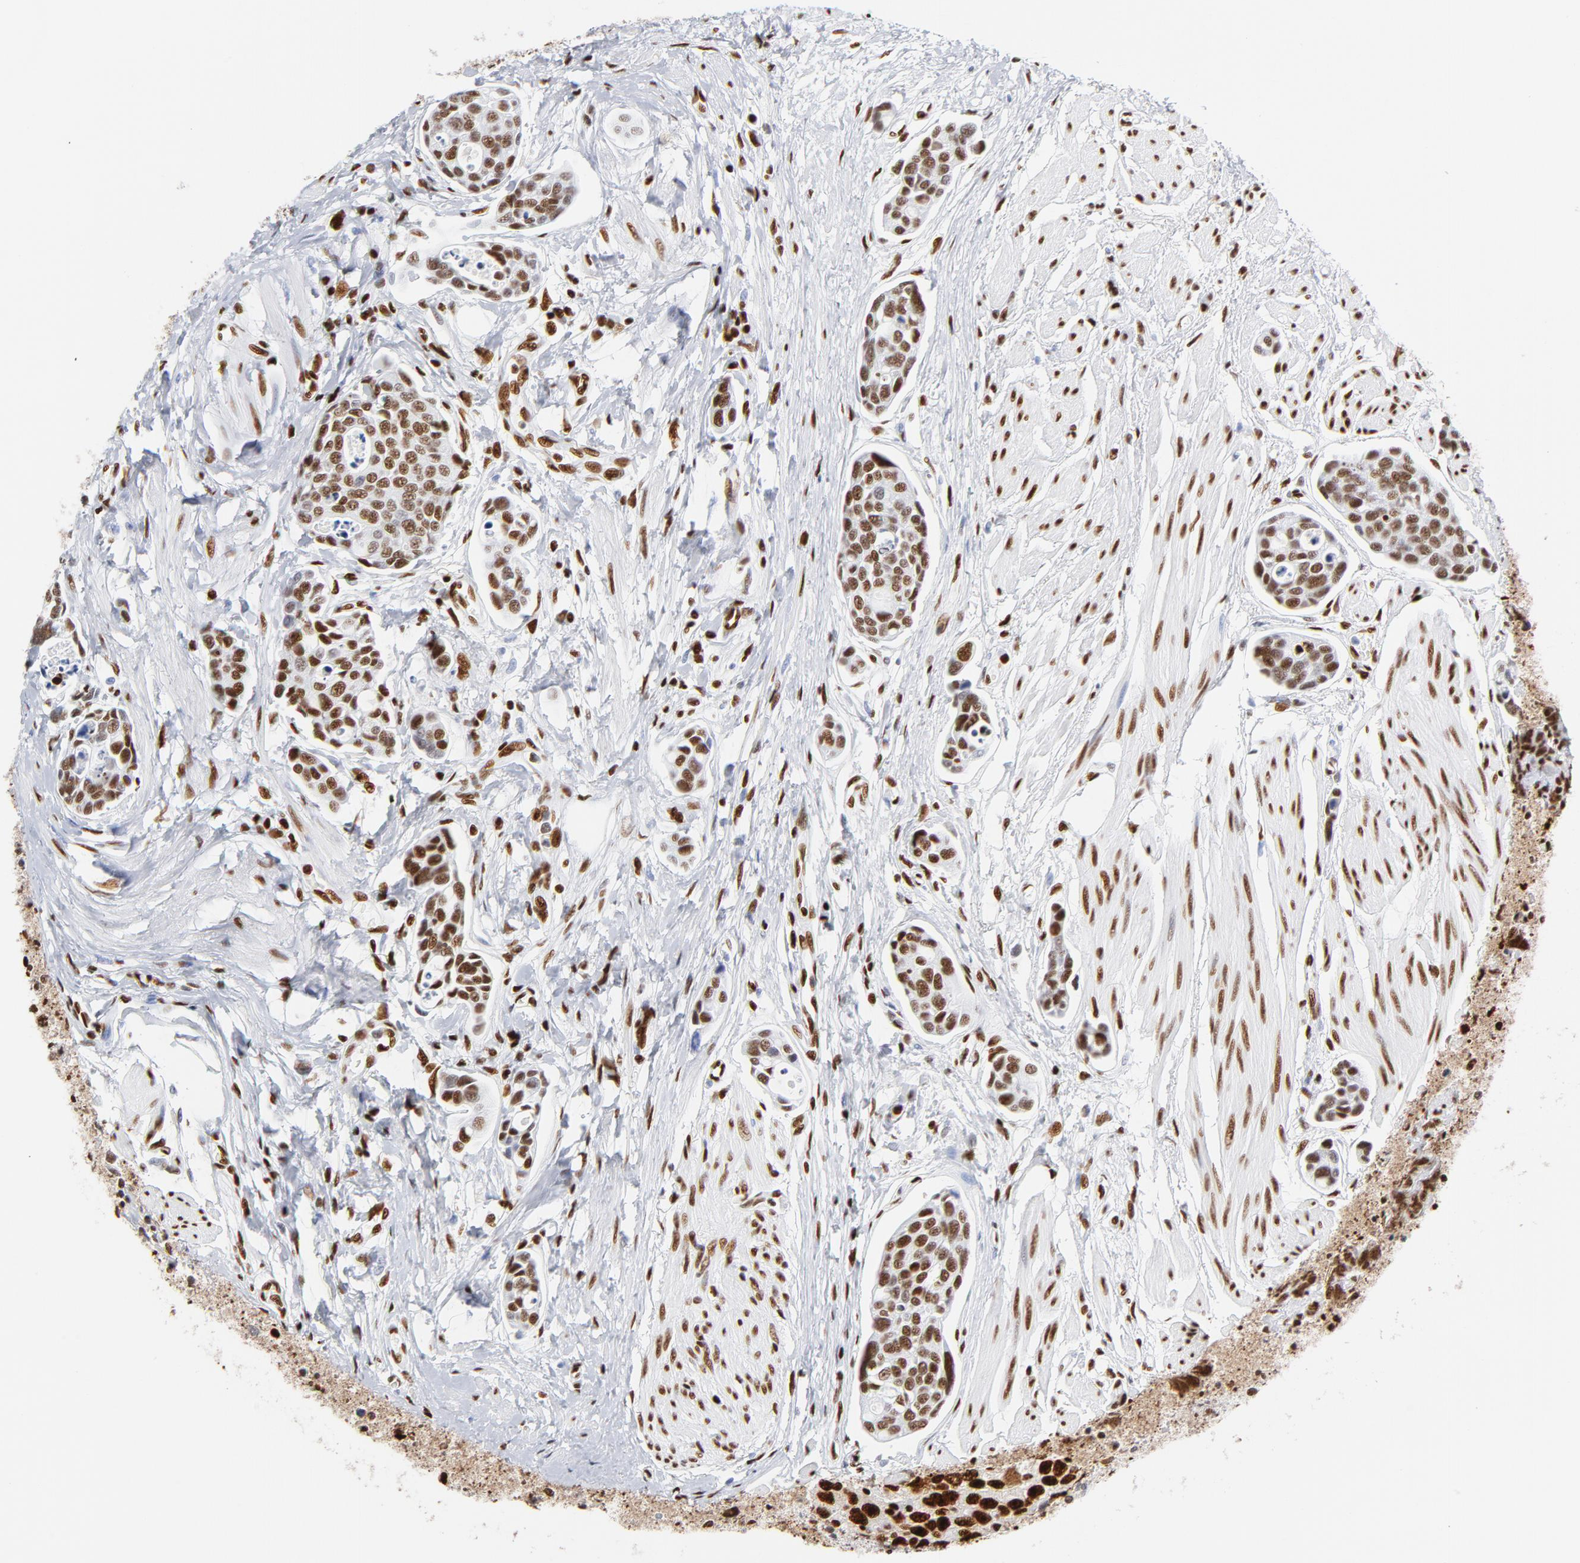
{"staining": {"intensity": "strong", "quantity": ">75%", "location": "nuclear"}, "tissue": "urothelial cancer", "cell_type": "Tumor cells", "image_type": "cancer", "snomed": [{"axis": "morphology", "description": "Urothelial carcinoma, High grade"}, {"axis": "topography", "description": "Urinary bladder"}], "caption": "Urothelial carcinoma (high-grade) stained for a protein exhibits strong nuclear positivity in tumor cells.", "gene": "XRCC5", "patient": {"sex": "male", "age": 78}}